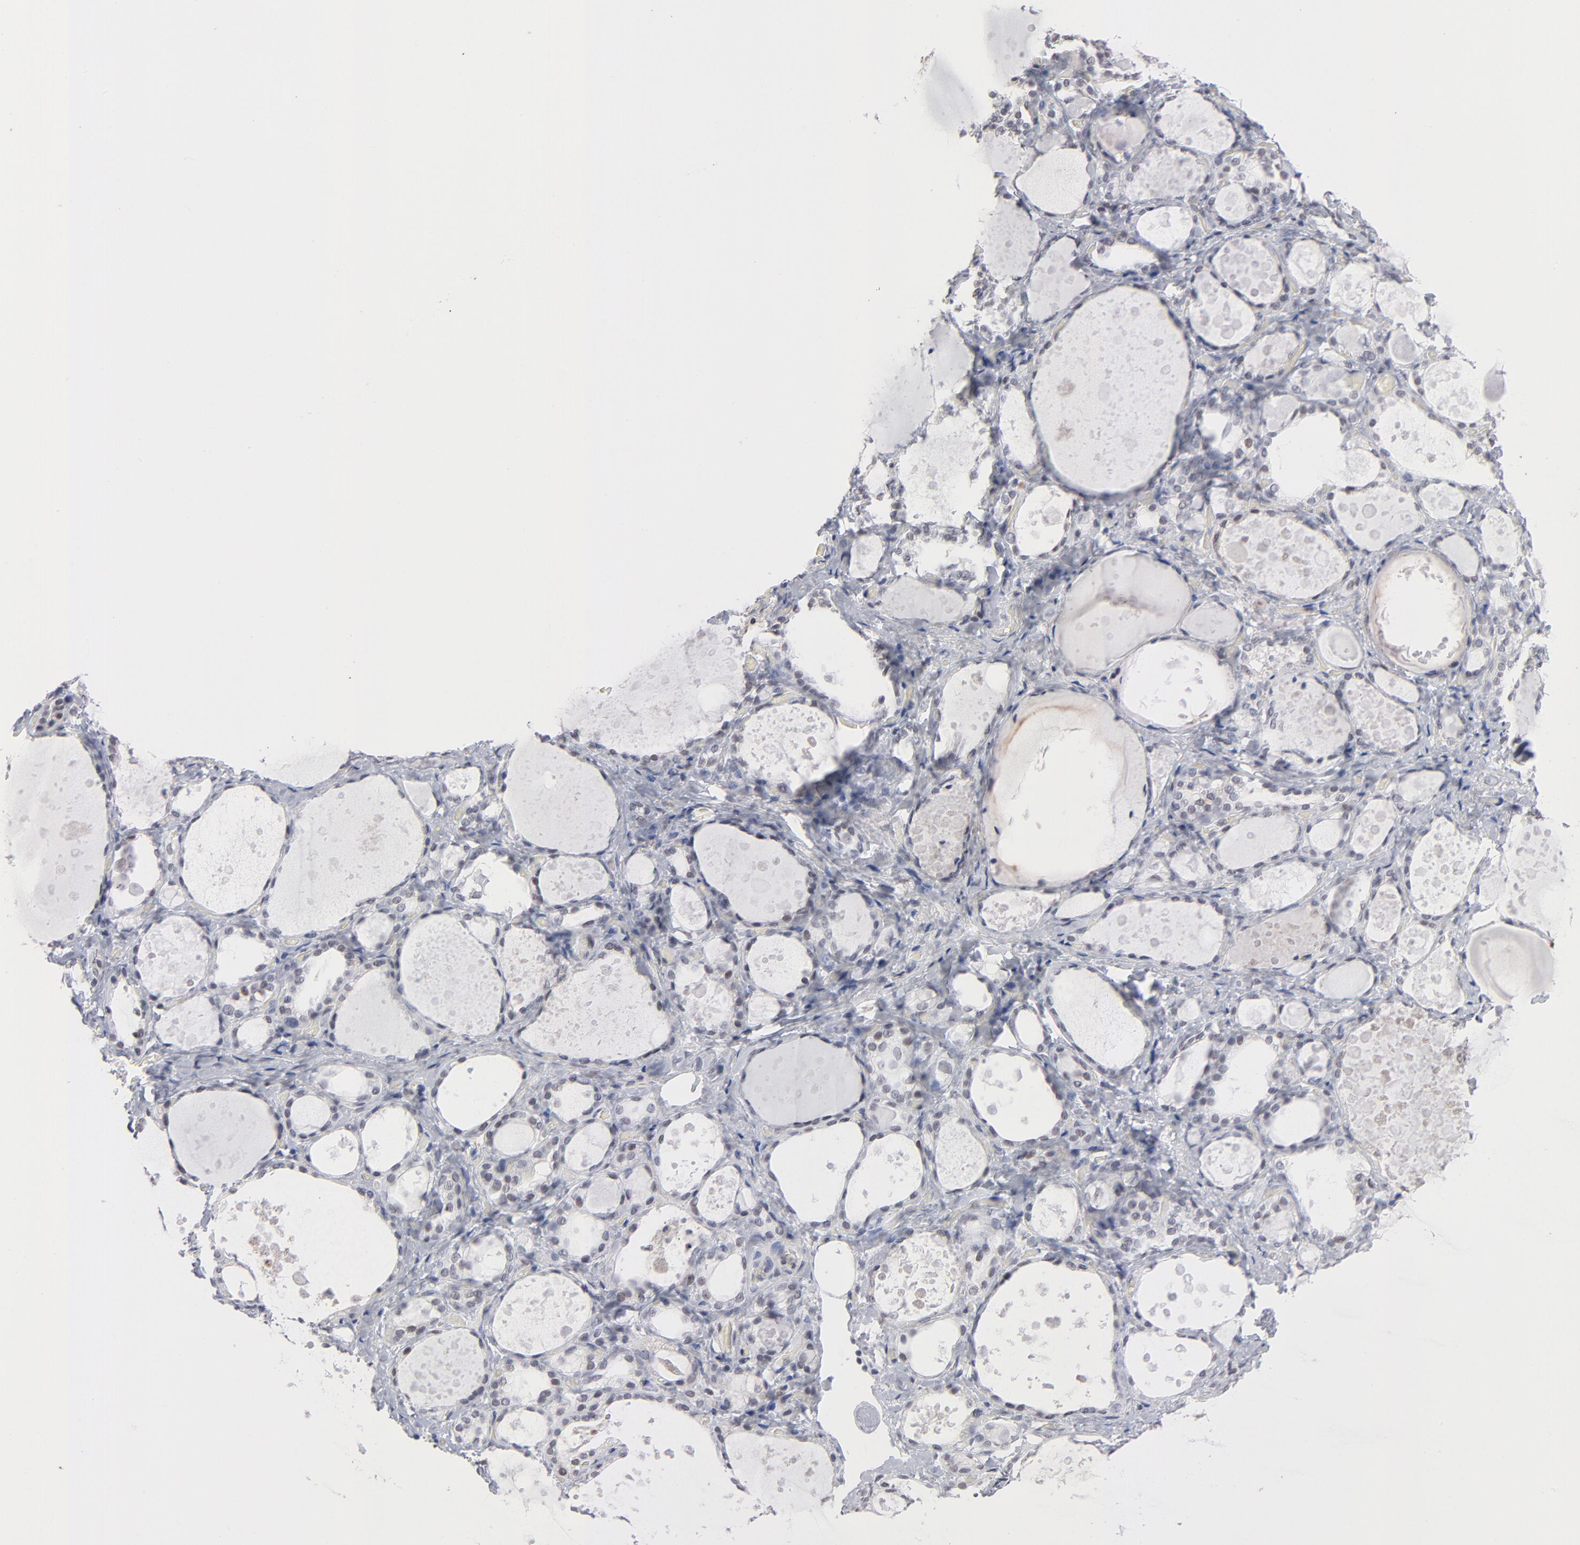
{"staining": {"intensity": "negative", "quantity": "none", "location": "none"}, "tissue": "thyroid gland", "cell_type": "Glandular cells", "image_type": "normal", "snomed": [{"axis": "morphology", "description": "Normal tissue, NOS"}, {"axis": "topography", "description": "Thyroid gland"}], "caption": "The image shows no significant expression in glandular cells of thyroid gland.", "gene": "MAX", "patient": {"sex": "female", "age": 75}}